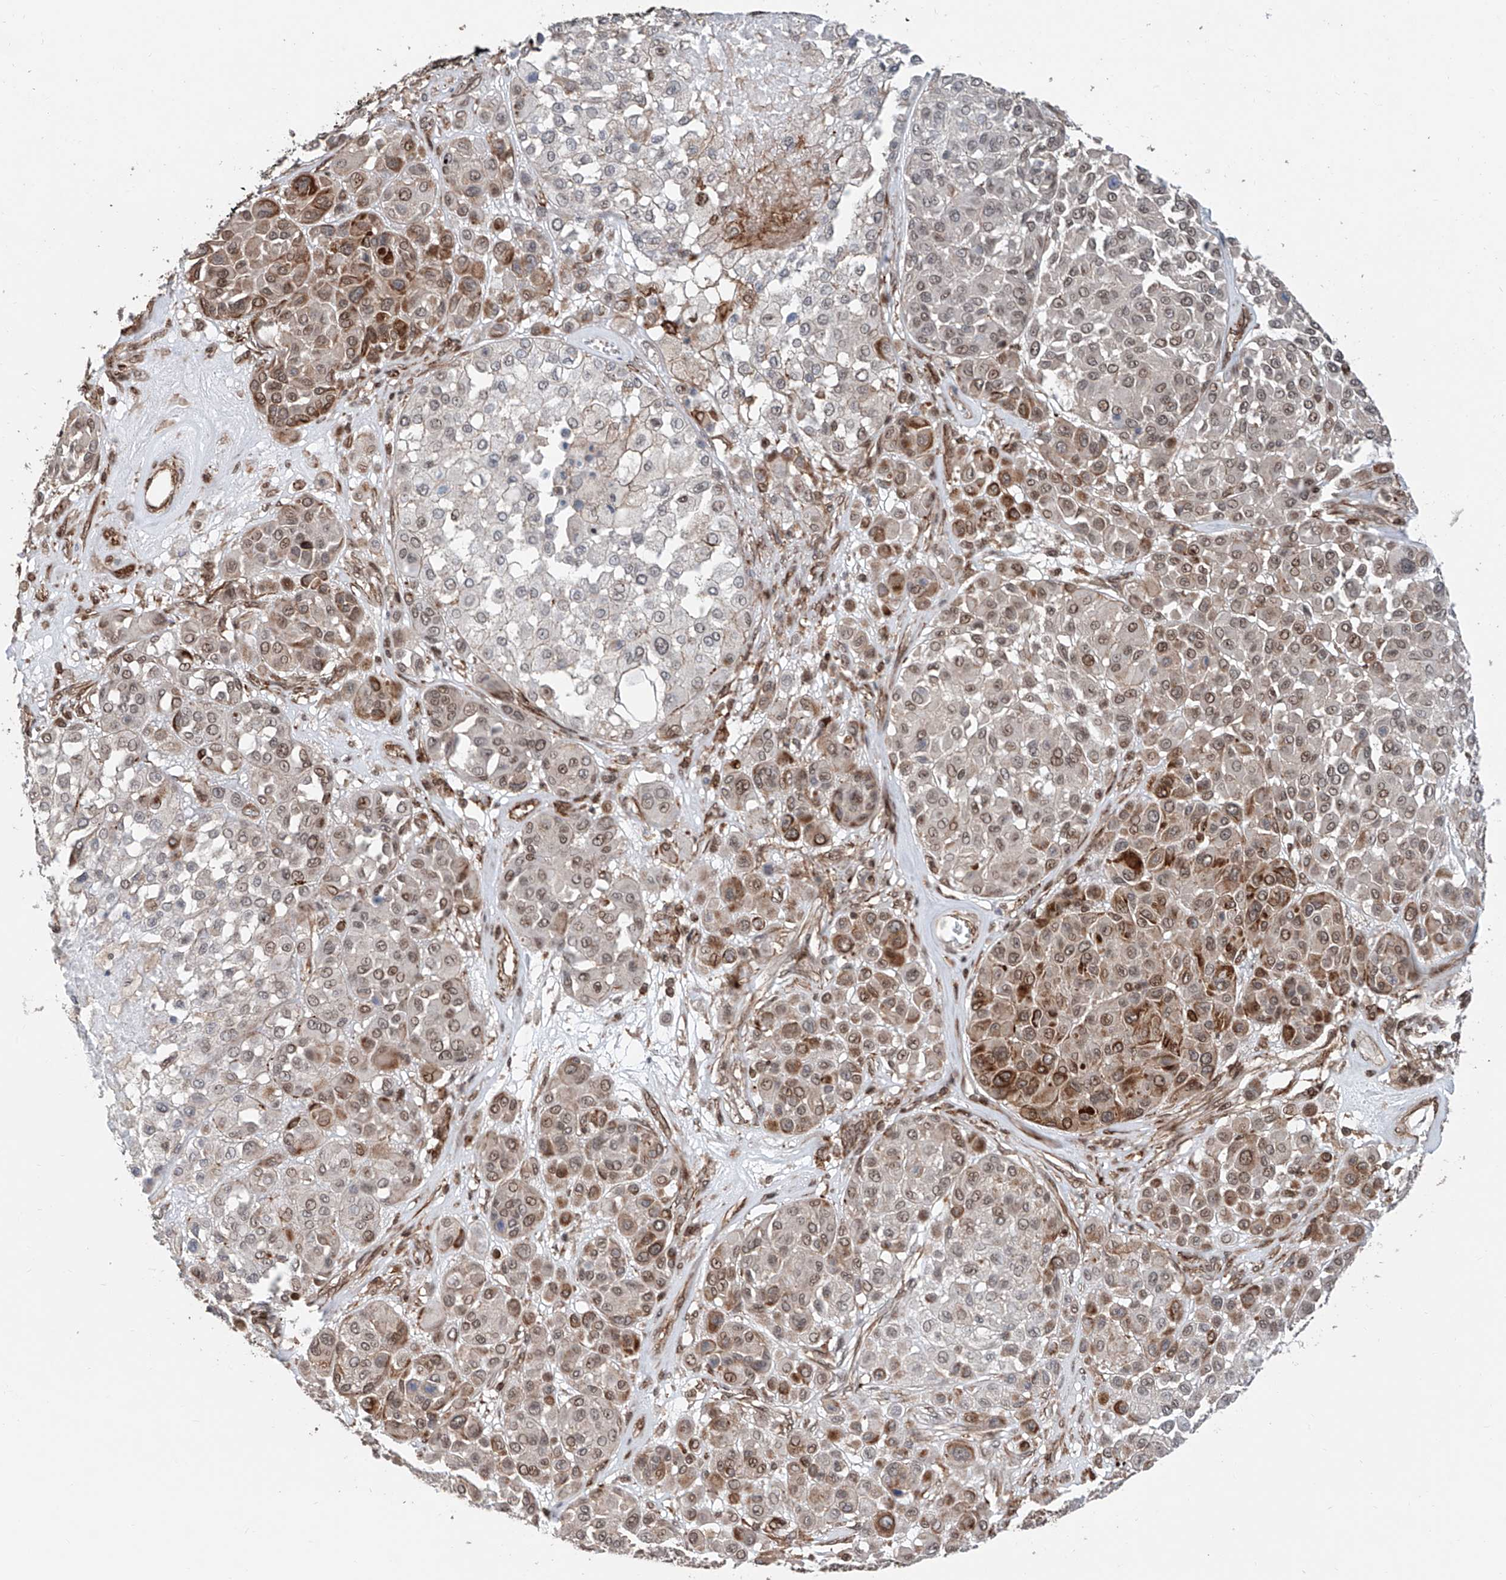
{"staining": {"intensity": "moderate", "quantity": "<25%", "location": "cytoplasmic/membranous,nuclear"}, "tissue": "melanoma", "cell_type": "Tumor cells", "image_type": "cancer", "snomed": [{"axis": "morphology", "description": "Malignant melanoma, Metastatic site"}, {"axis": "topography", "description": "Soft tissue"}], "caption": "Tumor cells reveal low levels of moderate cytoplasmic/membranous and nuclear staining in approximately <25% of cells in malignant melanoma (metastatic site).", "gene": "SDE2", "patient": {"sex": "male", "age": 41}}